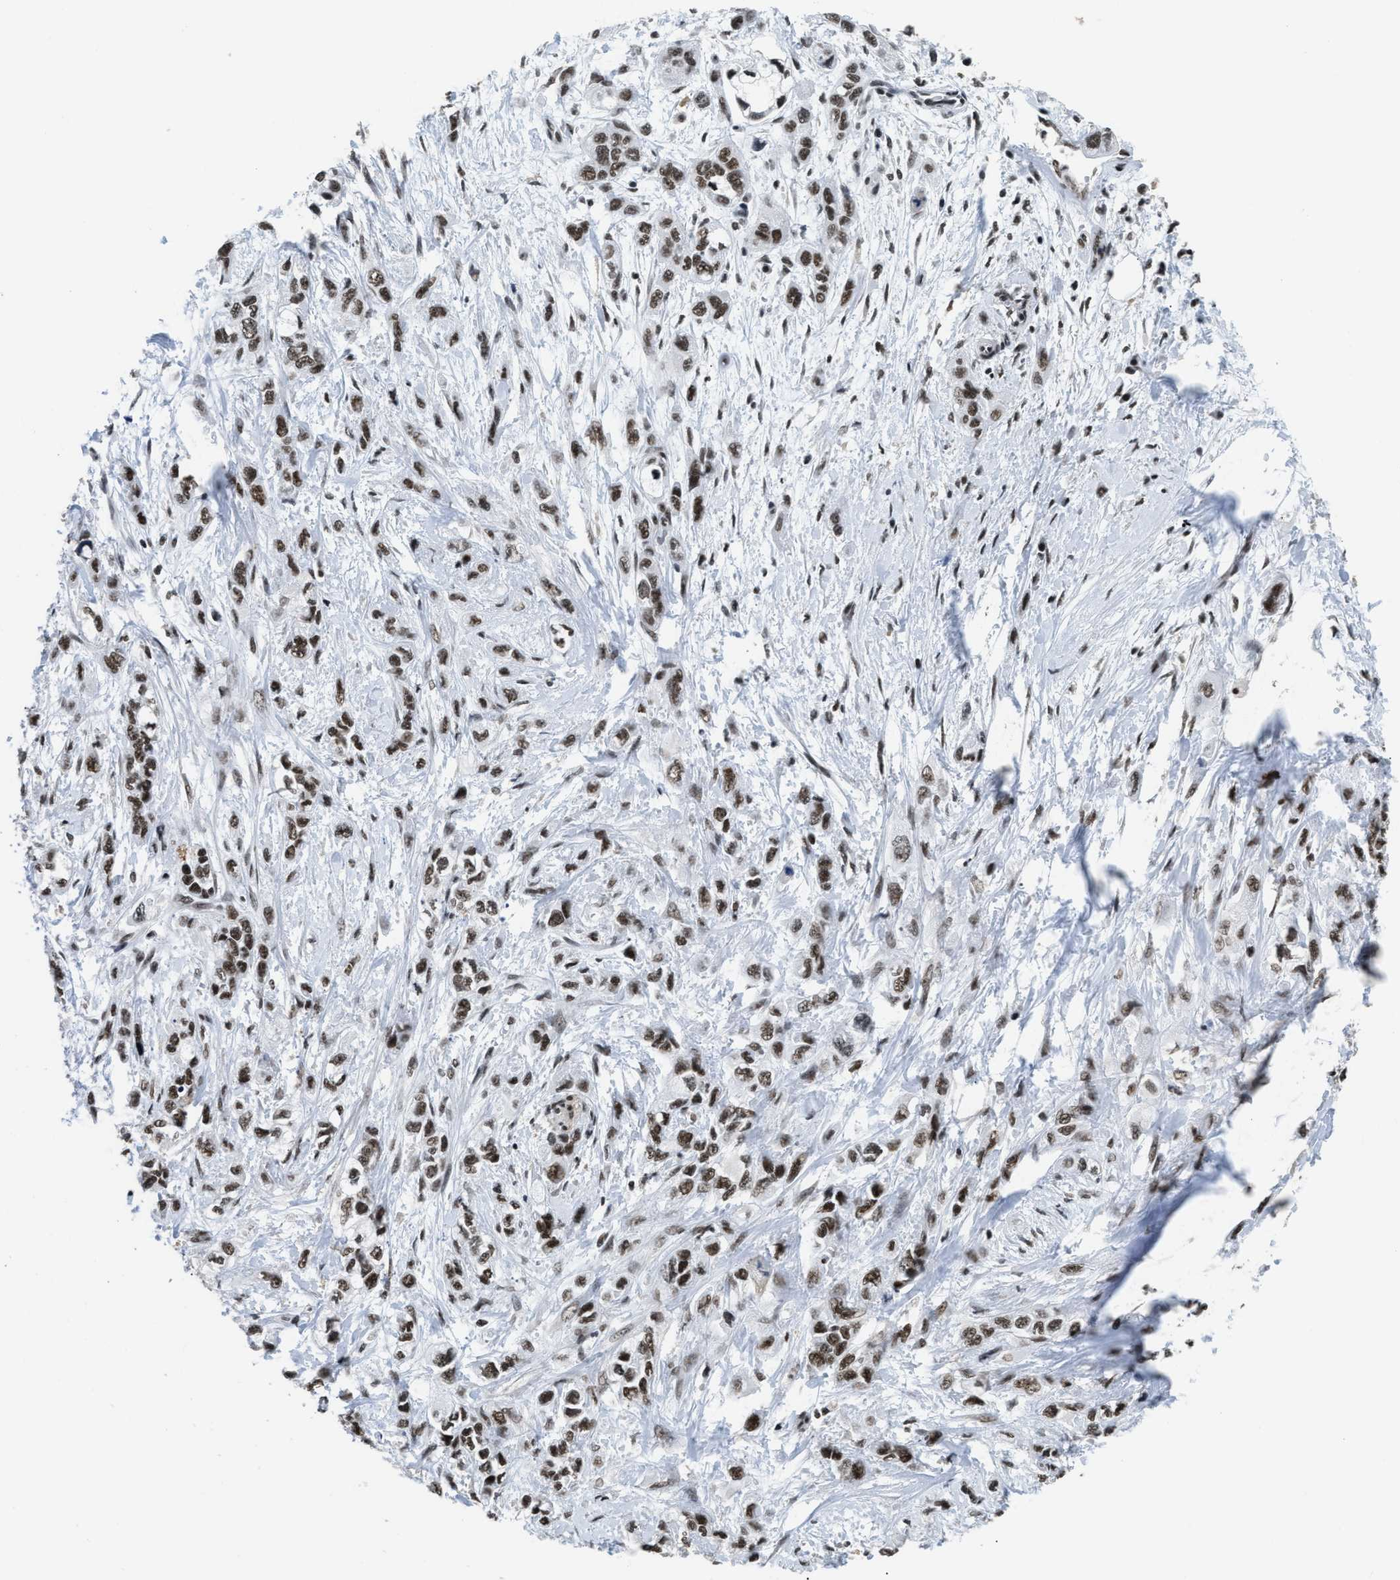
{"staining": {"intensity": "moderate", "quantity": ">75%", "location": "nuclear"}, "tissue": "pancreatic cancer", "cell_type": "Tumor cells", "image_type": "cancer", "snomed": [{"axis": "morphology", "description": "Adenocarcinoma, NOS"}, {"axis": "topography", "description": "Pancreas"}], "caption": "A high-resolution micrograph shows IHC staining of adenocarcinoma (pancreatic), which shows moderate nuclear positivity in about >75% of tumor cells.", "gene": "RAD21", "patient": {"sex": "male", "age": 74}}